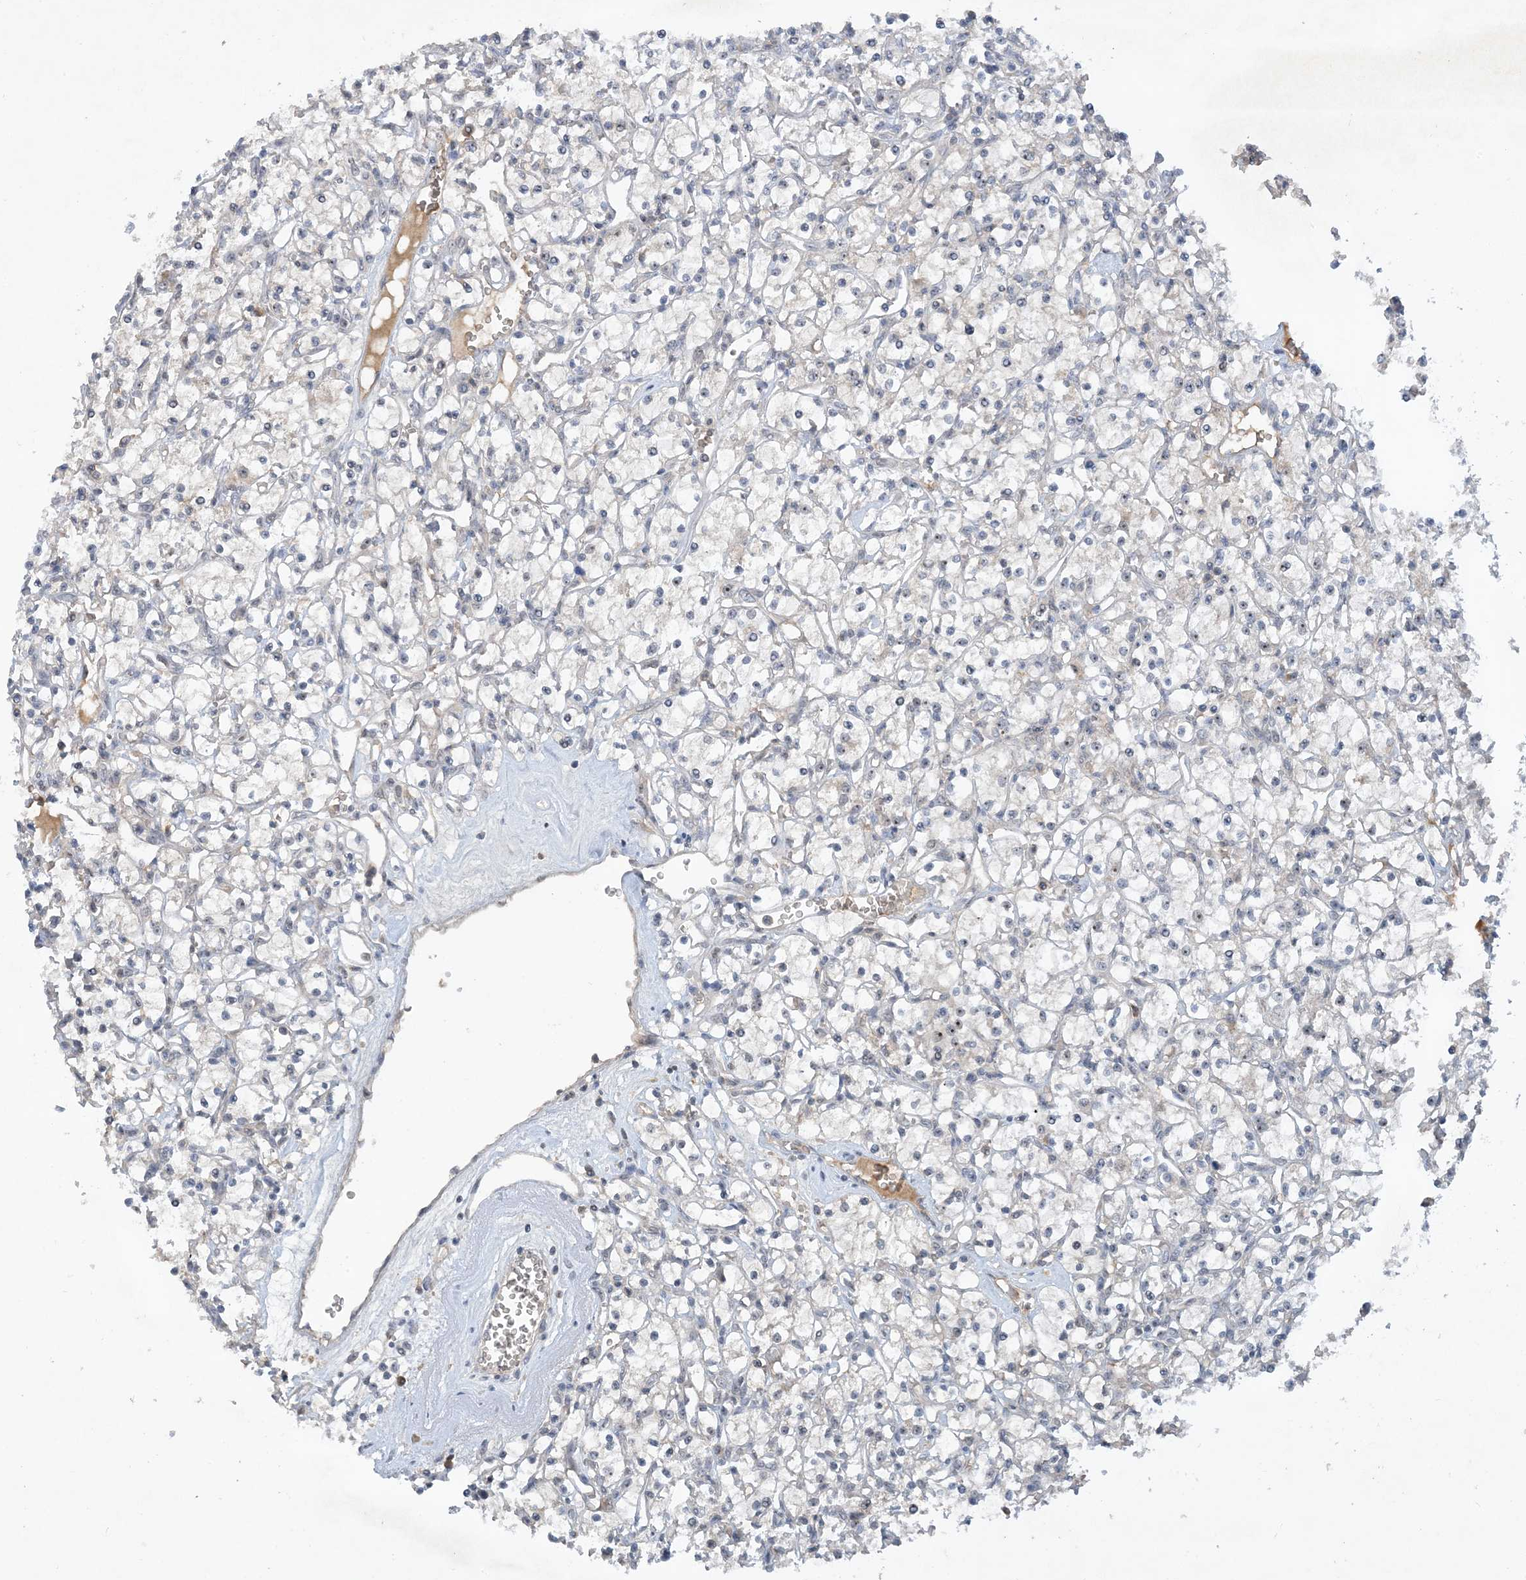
{"staining": {"intensity": "moderate", "quantity": "<25%", "location": "nuclear"}, "tissue": "renal cancer", "cell_type": "Tumor cells", "image_type": "cancer", "snomed": [{"axis": "morphology", "description": "Adenocarcinoma, NOS"}, {"axis": "topography", "description": "Kidney"}], "caption": "Immunohistochemical staining of human renal cancer exhibits moderate nuclear protein expression in approximately <25% of tumor cells.", "gene": "UBE2E1", "patient": {"sex": "female", "age": 59}}